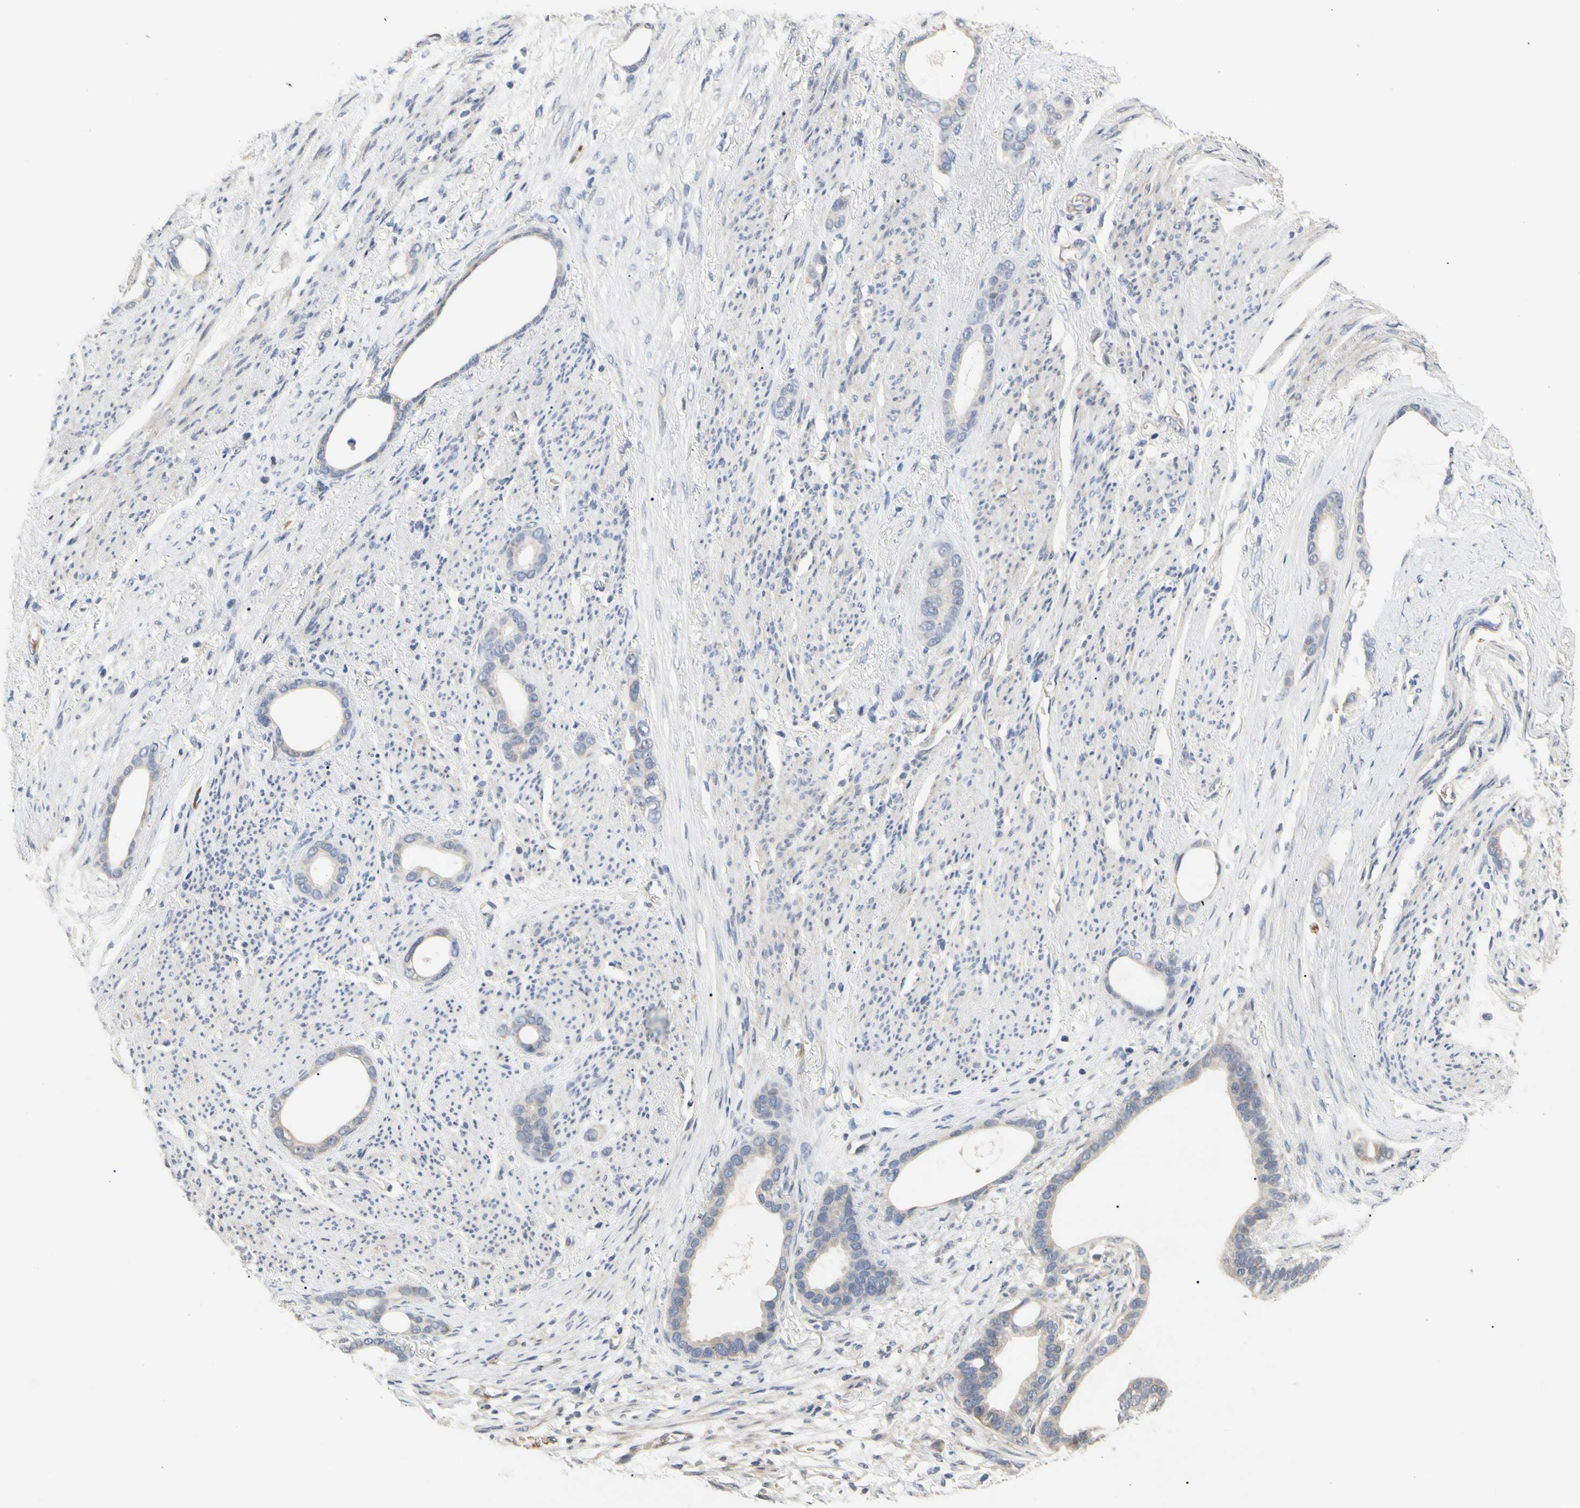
{"staining": {"intensity": "weak", "quantity": "<25%", "location": "cytoplasmic/membranous"}, "tissue": "stomach cancer", "cell_type": "Tumor cells", "image_type": "cancer", "snomed": [{"axis": "morphology", "description": "Adenocarcinoma, NOS"}, {"axis": "topography", "description": "Stomach"}], "caption": "IHC image of stomach adenocarcinoma stained for a protein (brown), which displays no staining in tumor cells.", "gene": "HMGCR", "patient": {"sex": "female", "age": 75}}